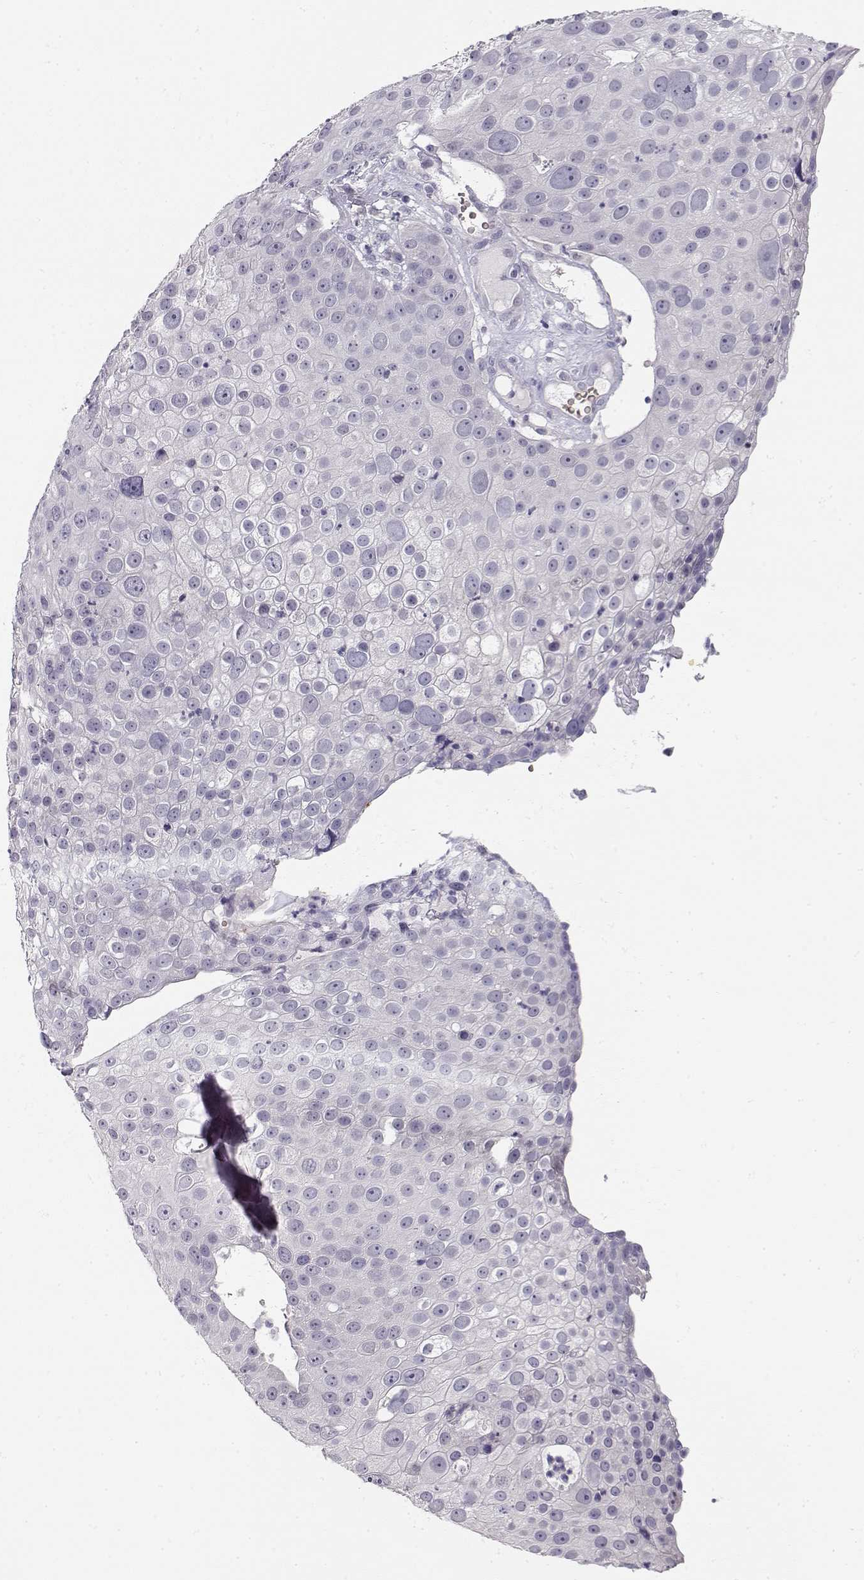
{"staining": {"intensity": "negative", "quantity": "none", "location": "none"}, "tissue": "skin cancer", "cell_type": "Tumor cells", "image_type": "cancer", "snomed": [{"axis": "morphology", "description": "Squamous cell carcinoma, NOS"}, {"axis": "topography", "description": "Skin"}], "caption": "Image shows no significant protein expression in tumor cells of squamous cell carcinoma (skin).", "gene": "TTC26", "patient": {"sex": "male", "age": 71}}